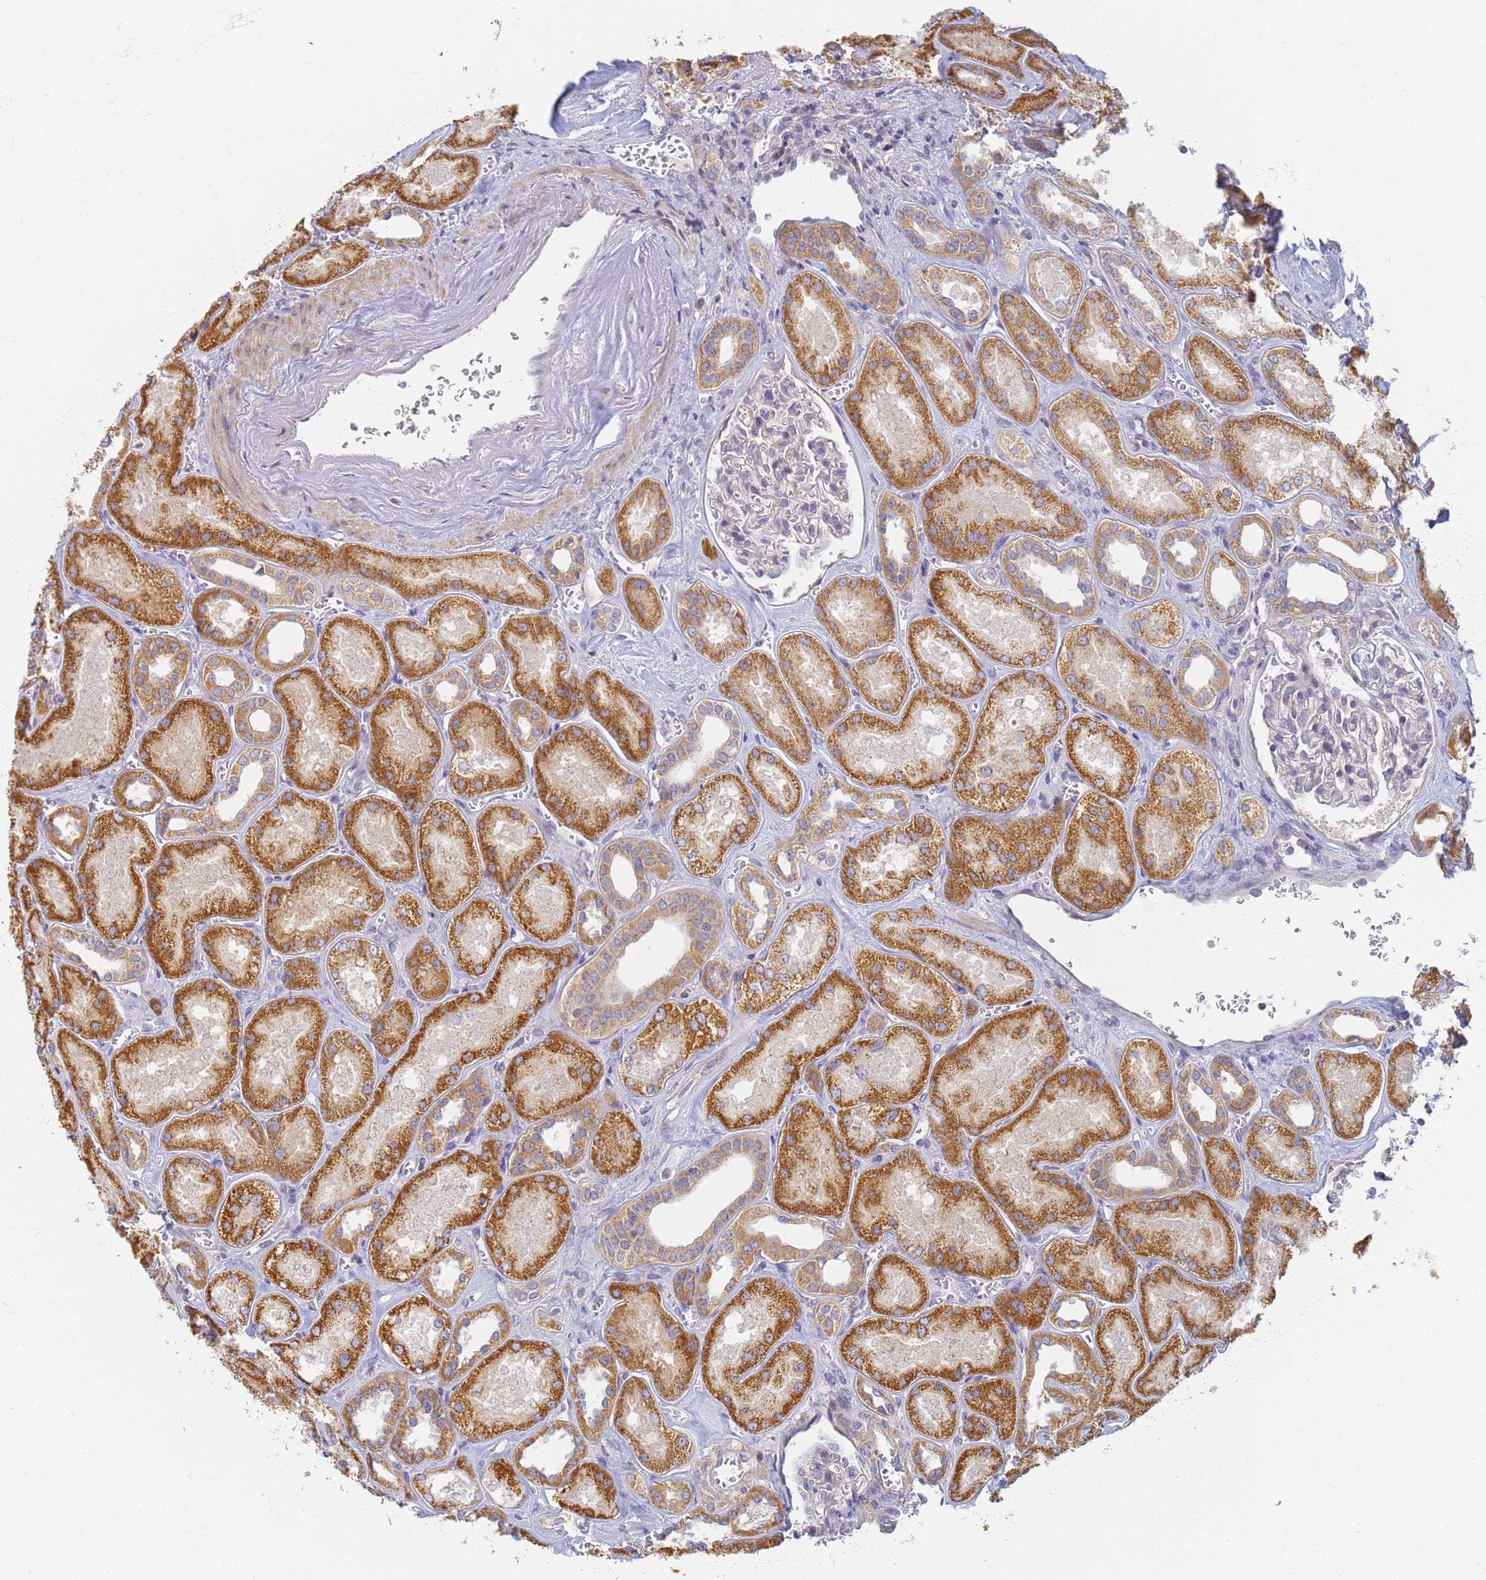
{"staining": {"intensity": "negative", "quantity": "none", "location": "none"}, "tissue": "kidney", "cell_type": "Cells in glomeruli", "image_type": "normal", "snomed": [{"axis": "morphology", "description": "Normal tissue, NOS"}, {"axis": "morphology", "description": "Adenocarcinoma, NOS"}, {"axis": "topography", "description": "Kidney"}], "caption": "A high-resolution image shows immunohistochemistry (IHC) staining of normal kidney, which reveals no significant positivity in cells in glomeruli.", "gene": "UTP23", "patient": {"sex": "female", "age": 68}}